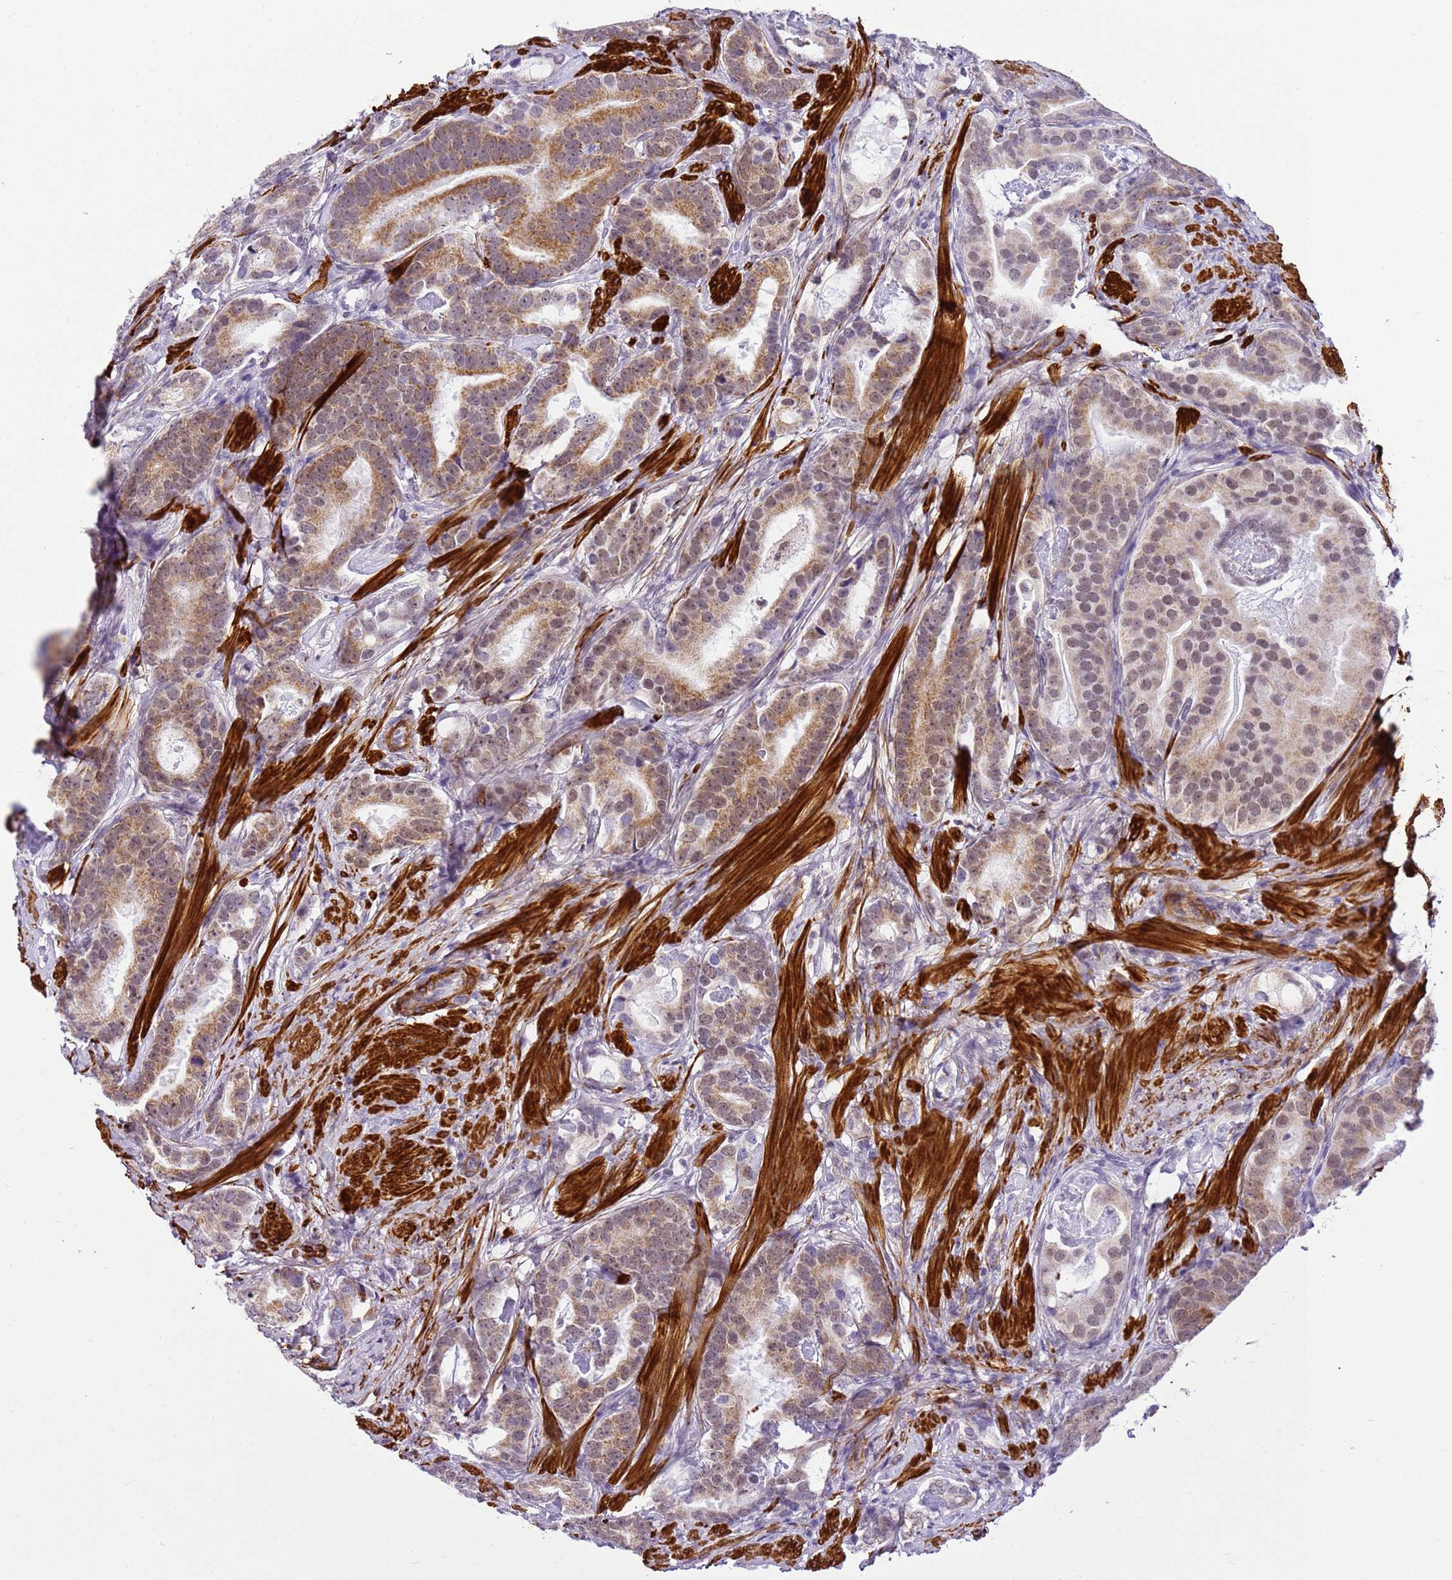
{"staining": {"intensity": "moderate", "quantity": "25%-75%", "location": "cytoplasmic/membranous"}, "tissue": "prostate cancer", "cell_type": "Tumor cells", "image_type": "cancer", "snomed": [{"axis": "morphology", "description": "Adenocarcinoma, Low grade"}, {"axis": "topography", "description": "Prostate"}], "caption": "Prostate cancer stained with a protein marker demonstrates moderate staining in tumor cells.", "gene": "SMIM4", "patient": {"sex": "male", "age": 71}}